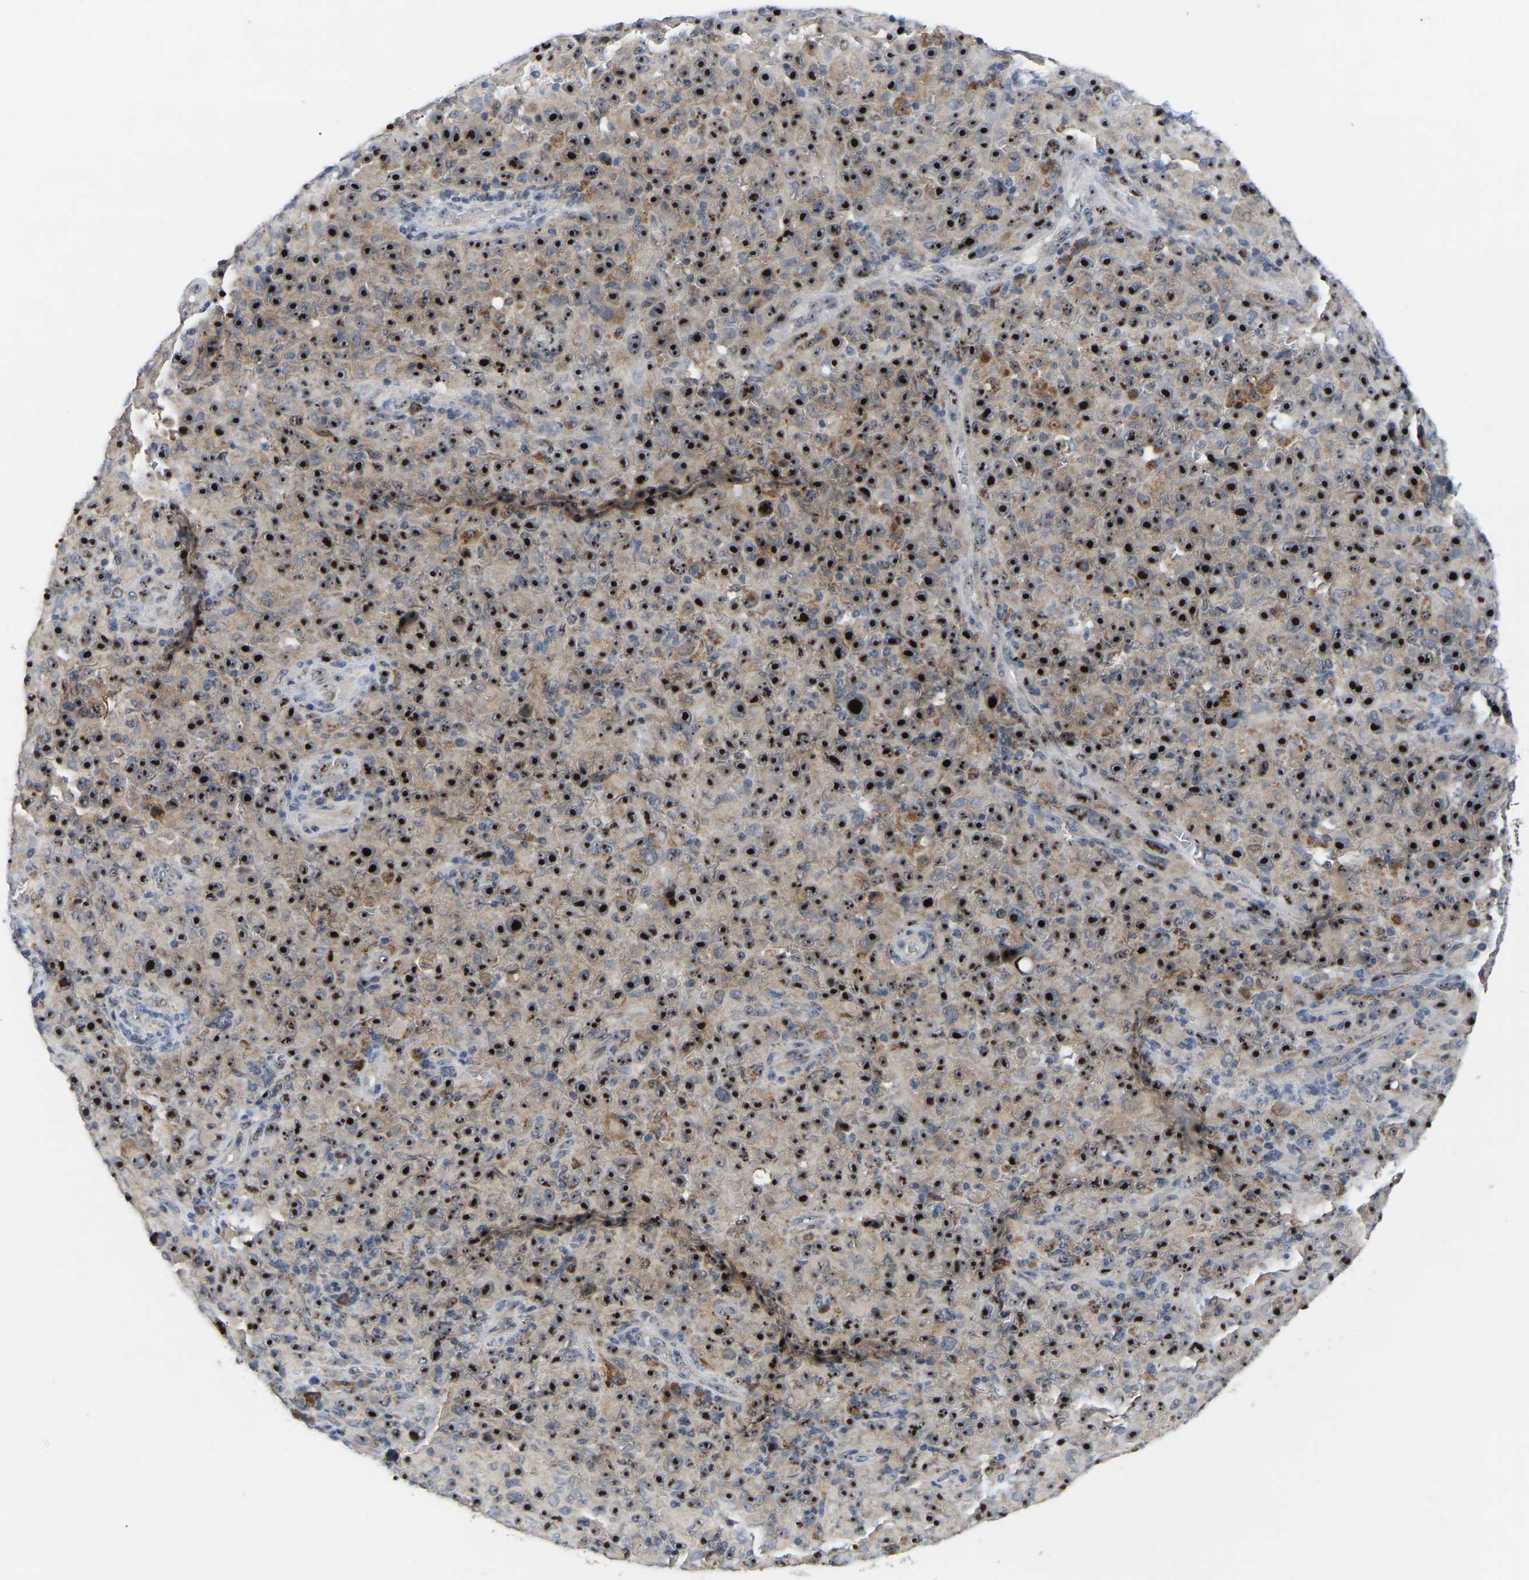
{"staining": {"intensity": "strong", "quantity": ">75%", "location": "nuclear"}, "tissue": "melanoma", "cell_type": "Tumor cells", "image_type": "cancer", "snomed": [{"axis": "morphology", "description": "Malignant melanoma, NOS"}, {"axis": "topography", "description": "Skin"}], "caption": "This micrograph reveals immunohistochemistry staining of malignant melanoma, with high strong nuclear expression in approximately >75% of tumor cells.", "gene": "NOP53", "patient": {"sex": "female", "age": 82}}